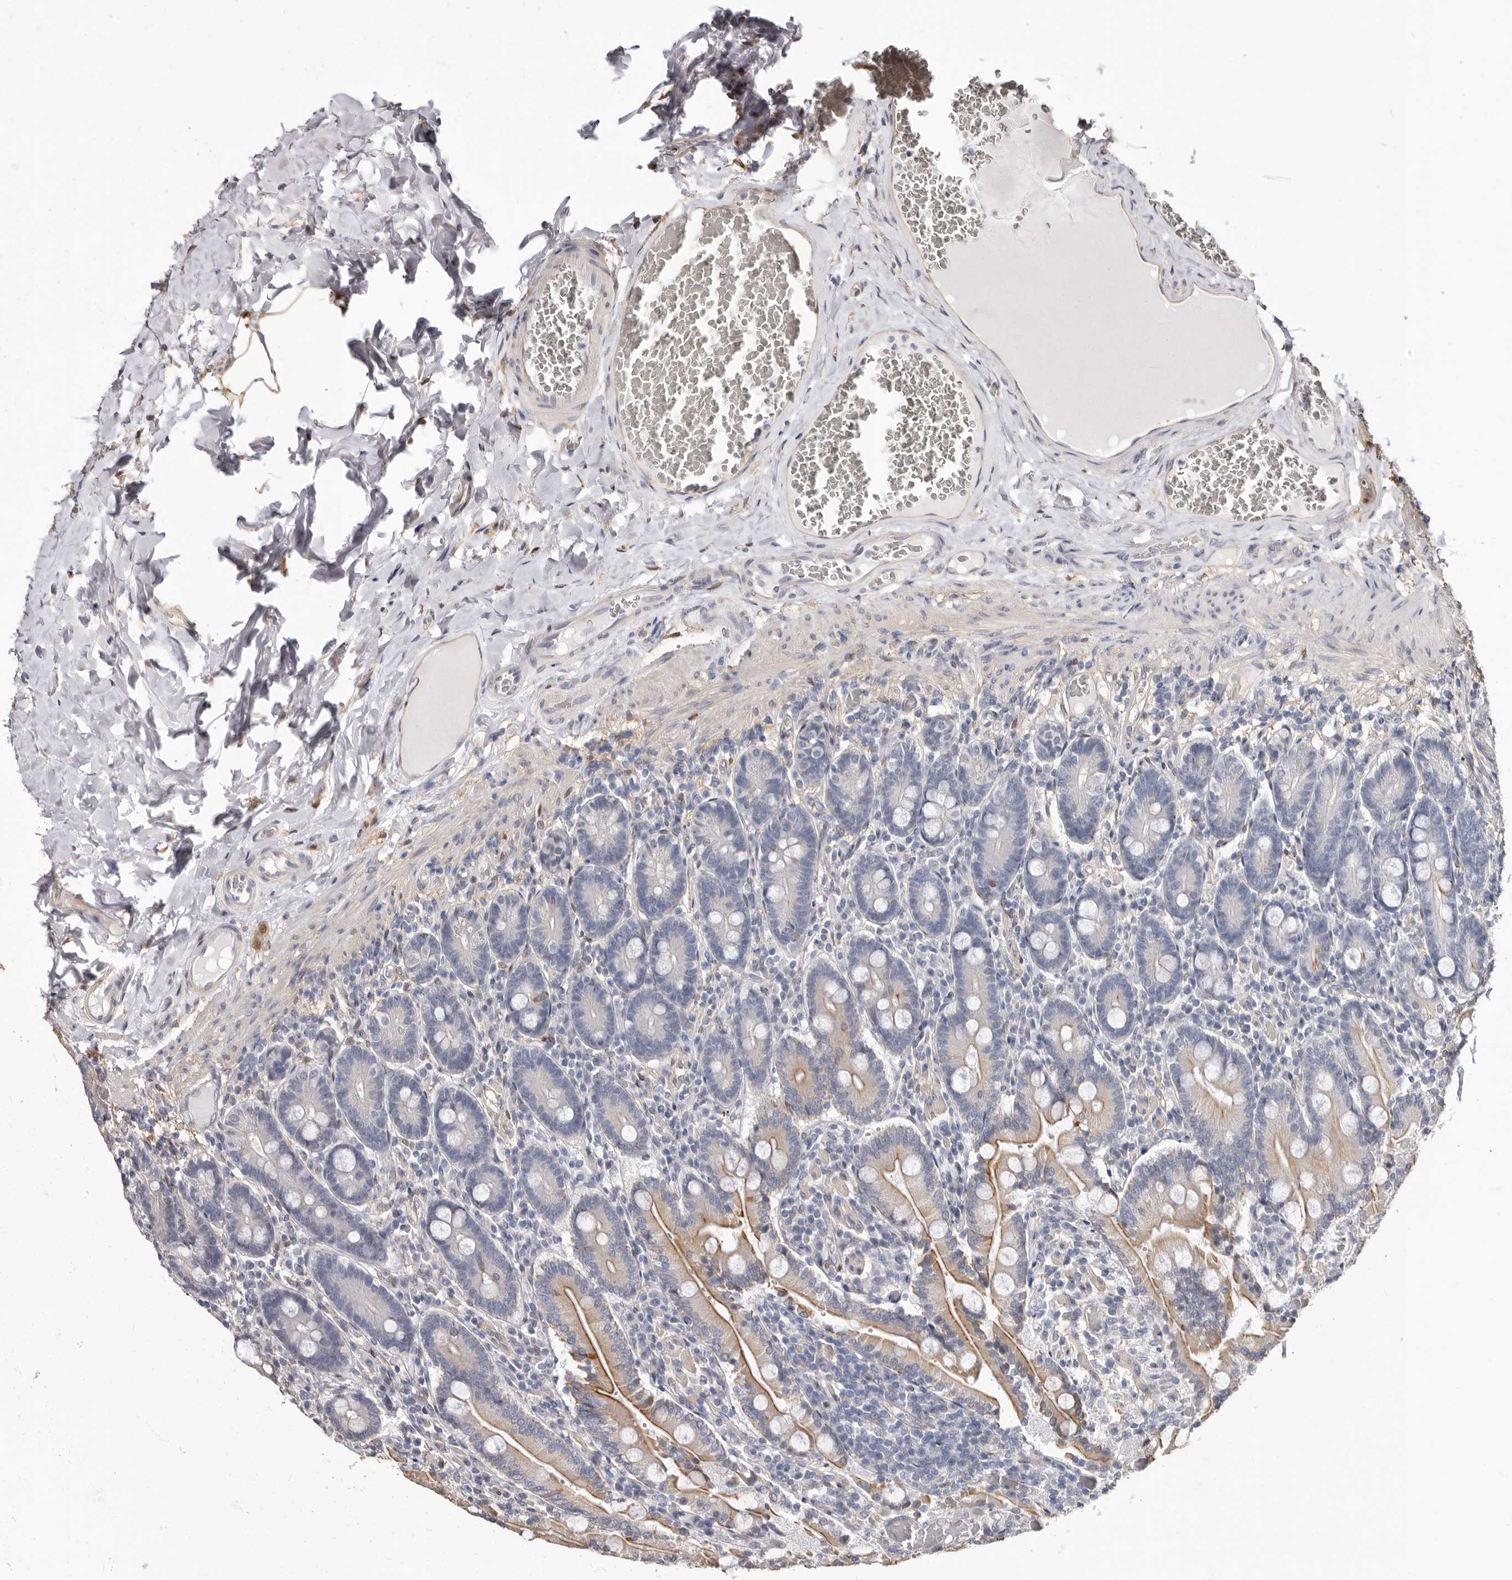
{"staining": {"intensity": "moderate", "quantity": "<25%", "location": "cytoplasmic/membranous"}, "tissue": "duodenum", "cell_type": "Glandular cells", "image_type": "normal", "snomed": [{"axis": "morphology", "description": "Normal tissue, NOS"}, {"axis": "topography", "description": "Duodenum"}], "caption": "Protein expression analysis of normal human duodenum reveals moderate cytoplasmic/membranous staining in approximately <25% of glandular cells. (DAB IHC with brightfield microscopy, high magnification).", "gene": "KHDRBS2", "patient": {"sex": "female", "age": 62}}